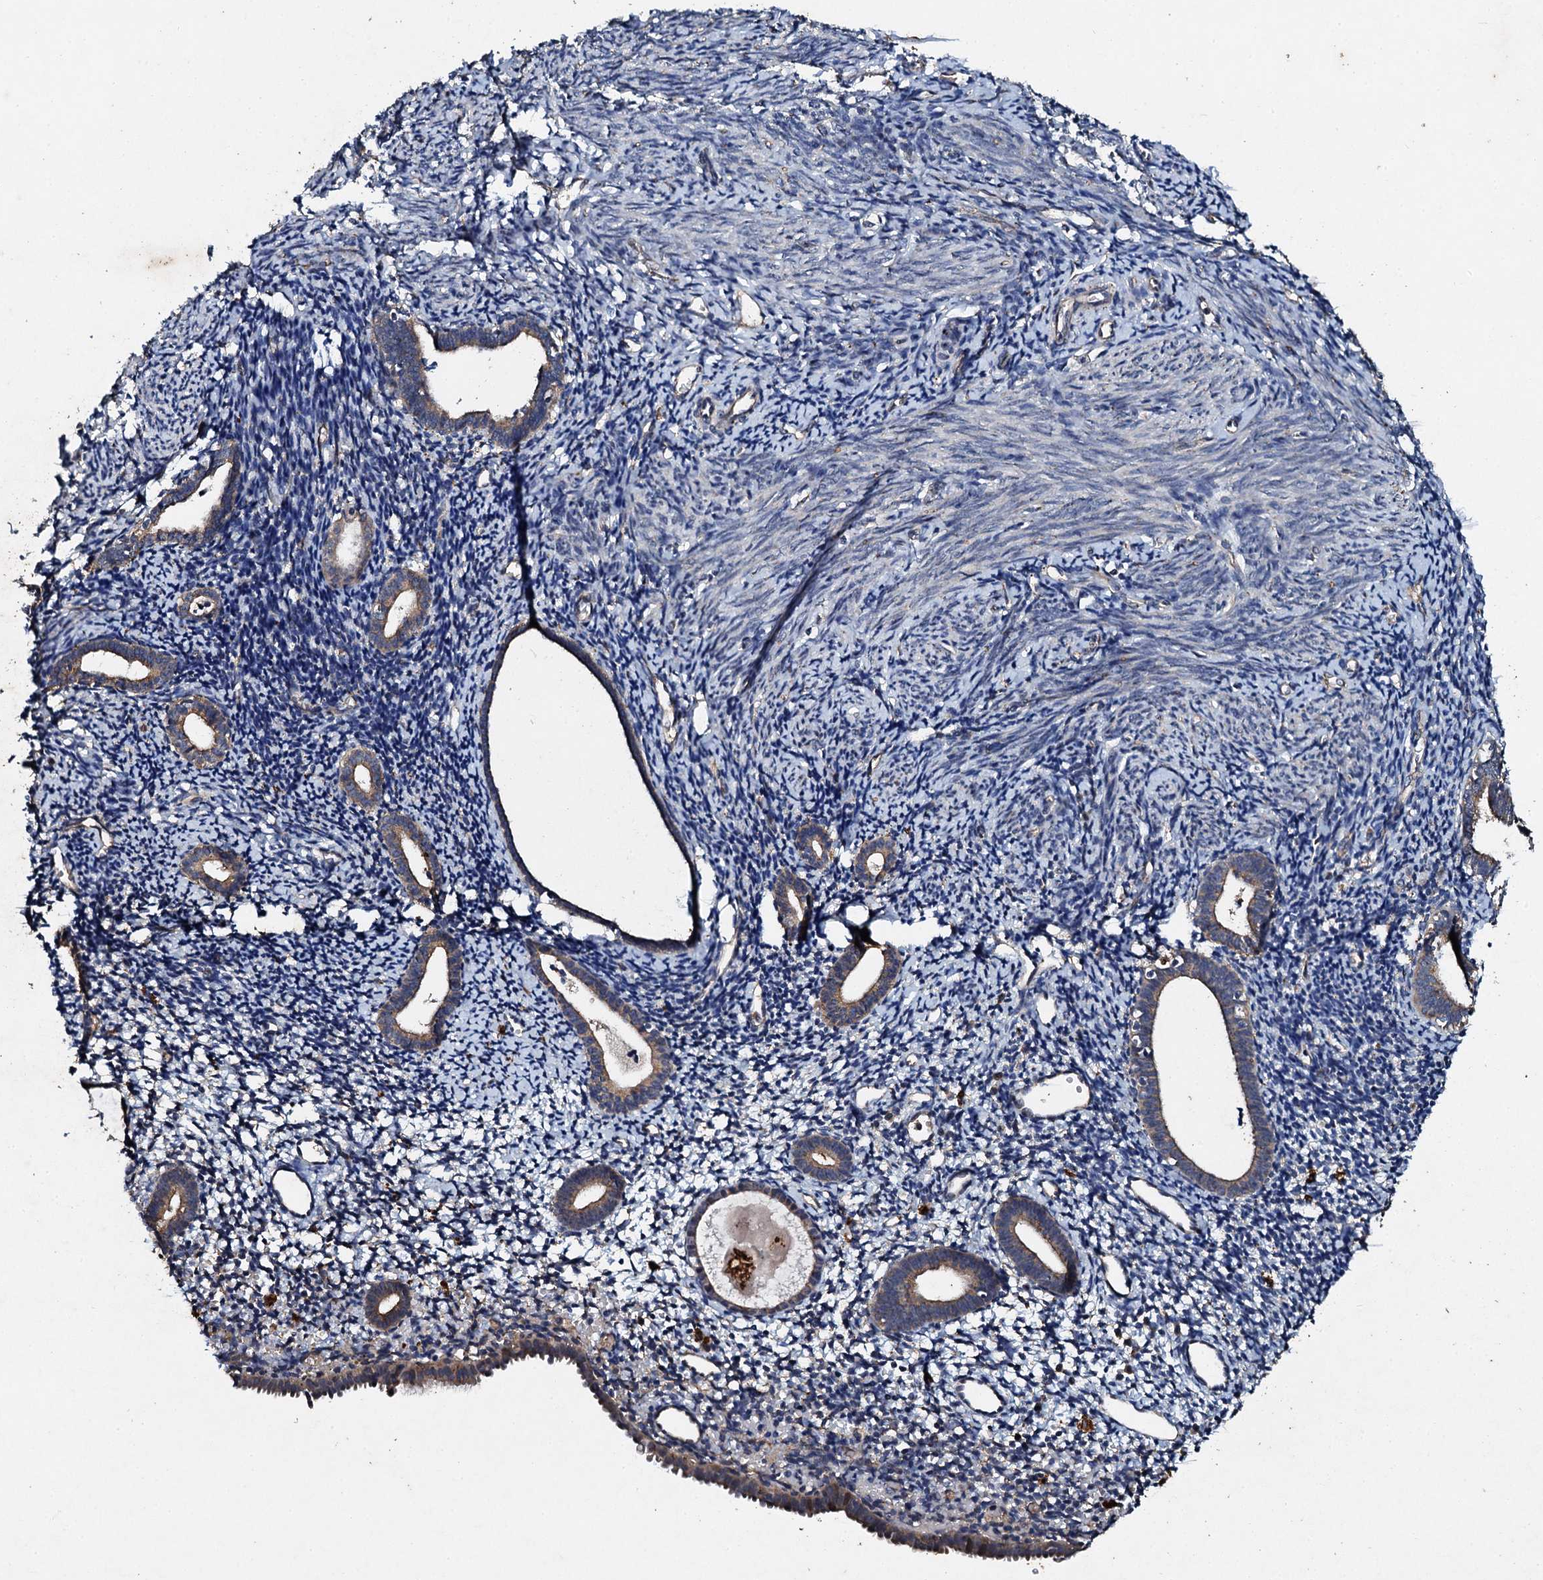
{"staining": {"intensity": "negative", "quantity": "none", "location": "none"}, "tissue": "endometrium", "cell_type": "Cells in endometrial stroma", "image_type": "normal", "snomed": [{"axis": "morphology", "description": "Normal tissue, NOS"}, {"axis": "topography", "description": "Endometrium"}], "caption": "A high-resolution photomicrograph shows immunohistochemistry (IHC) staining of benign endometrium, which displays no significant expression in cells in endometrial stroma. The staining is performed using DAB (3,3'-diaminobenzidine) brown chromogen with nuclei counter-stained in using hematoxylin.", "gene": "ADAMTS10", "patient": {"sex": "female", "age": 56}}